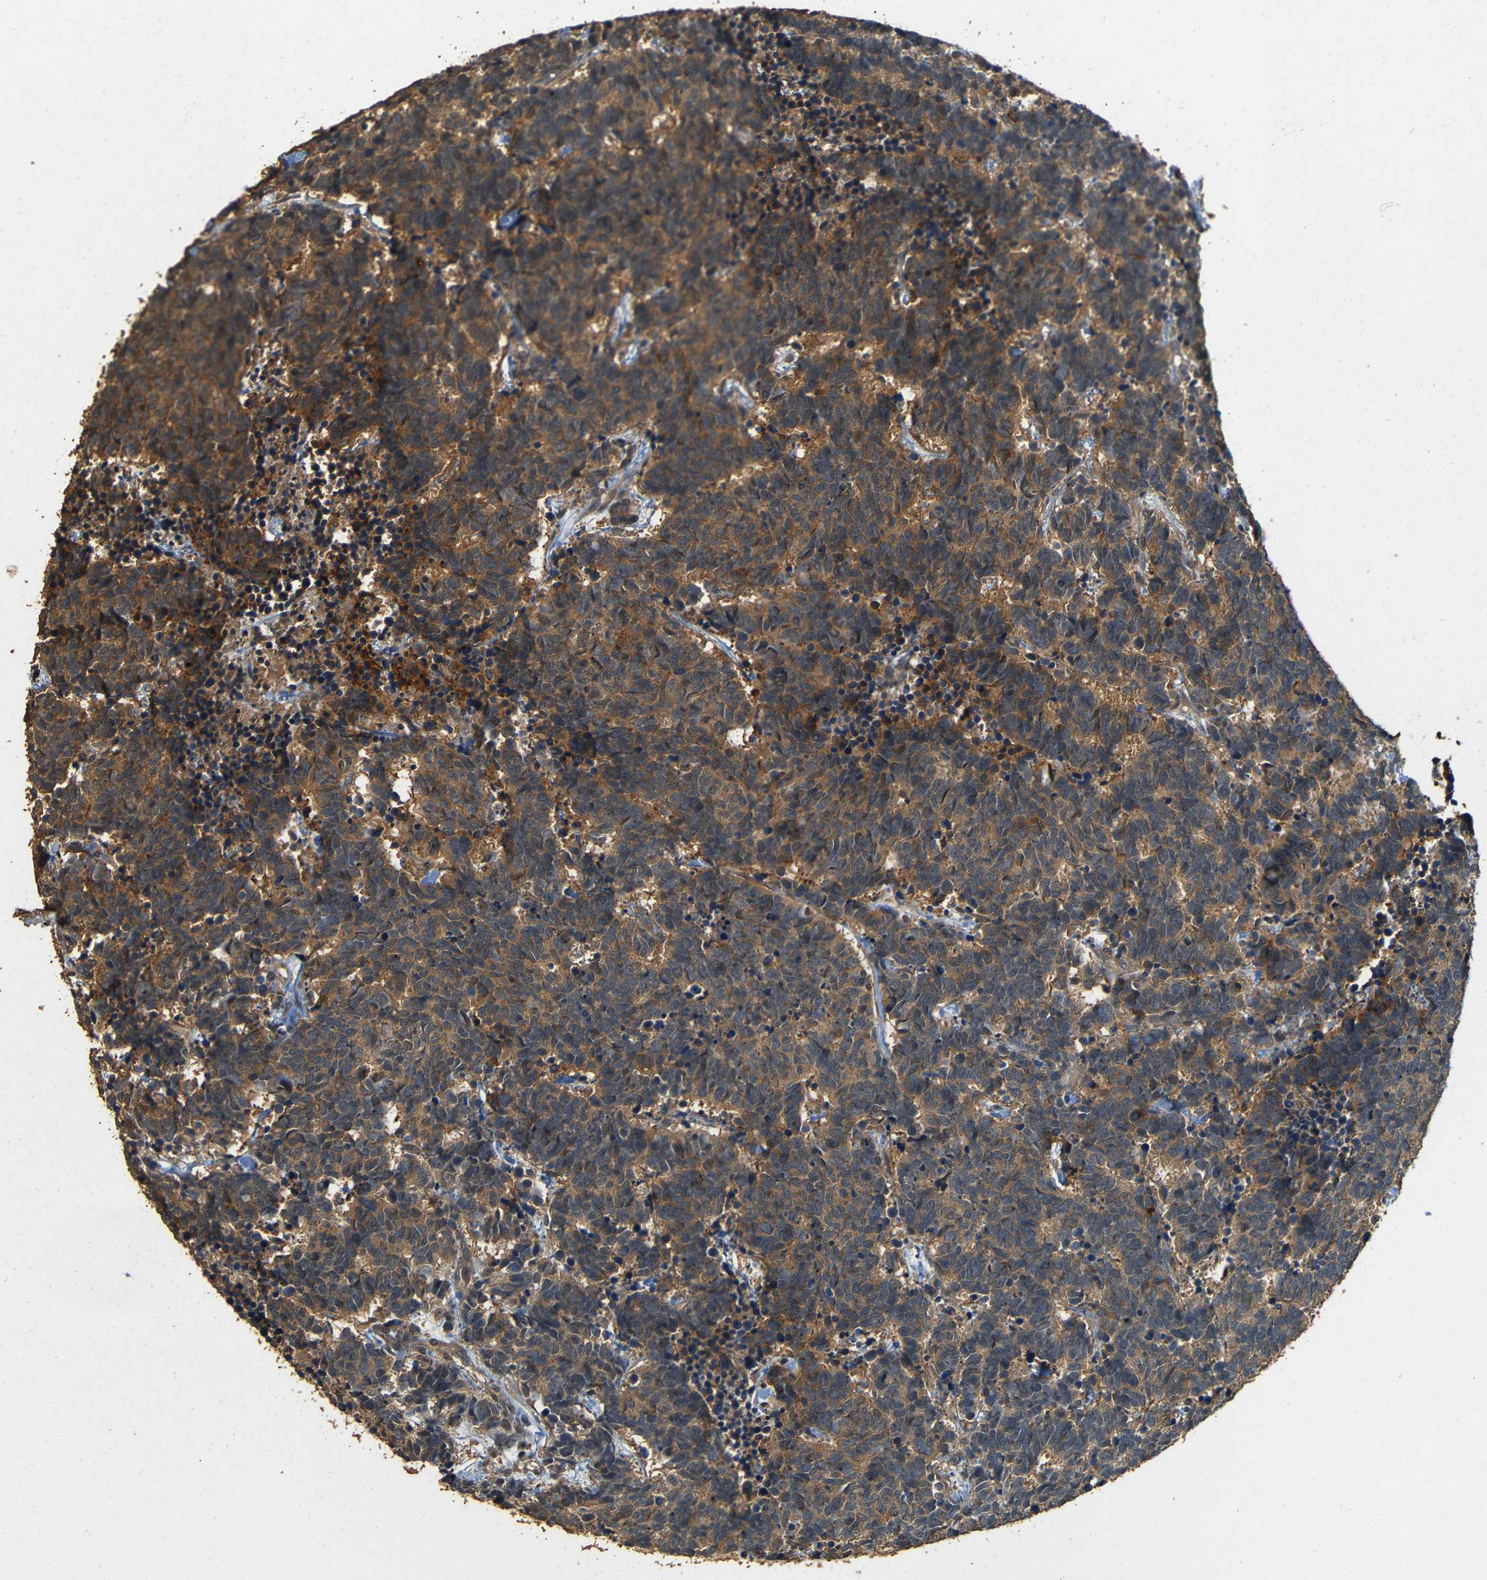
{"staining": {"intensity": "moderate", "quantity": ">75%", "location": "cytoplasmic/membranous"}, "tissue": "carcinoid", "cell_type": "Tumor cells", "image_type": "cancer", "snomed": [{"axis": "morphology", "description": "Carcinoma, NOS"}, {"axis": "morphology", "description": "Carcinoid, malignant, NOS"}, {"axis": "topography", "description": "Urinary bladder"}], "caption": "A brown stain highlights moderate cytoplasmic/membranous staining of a protein in carcinoid tumor cells.", "gene": "PDE5A", "patient": {"sex": "male", "age": 57}}